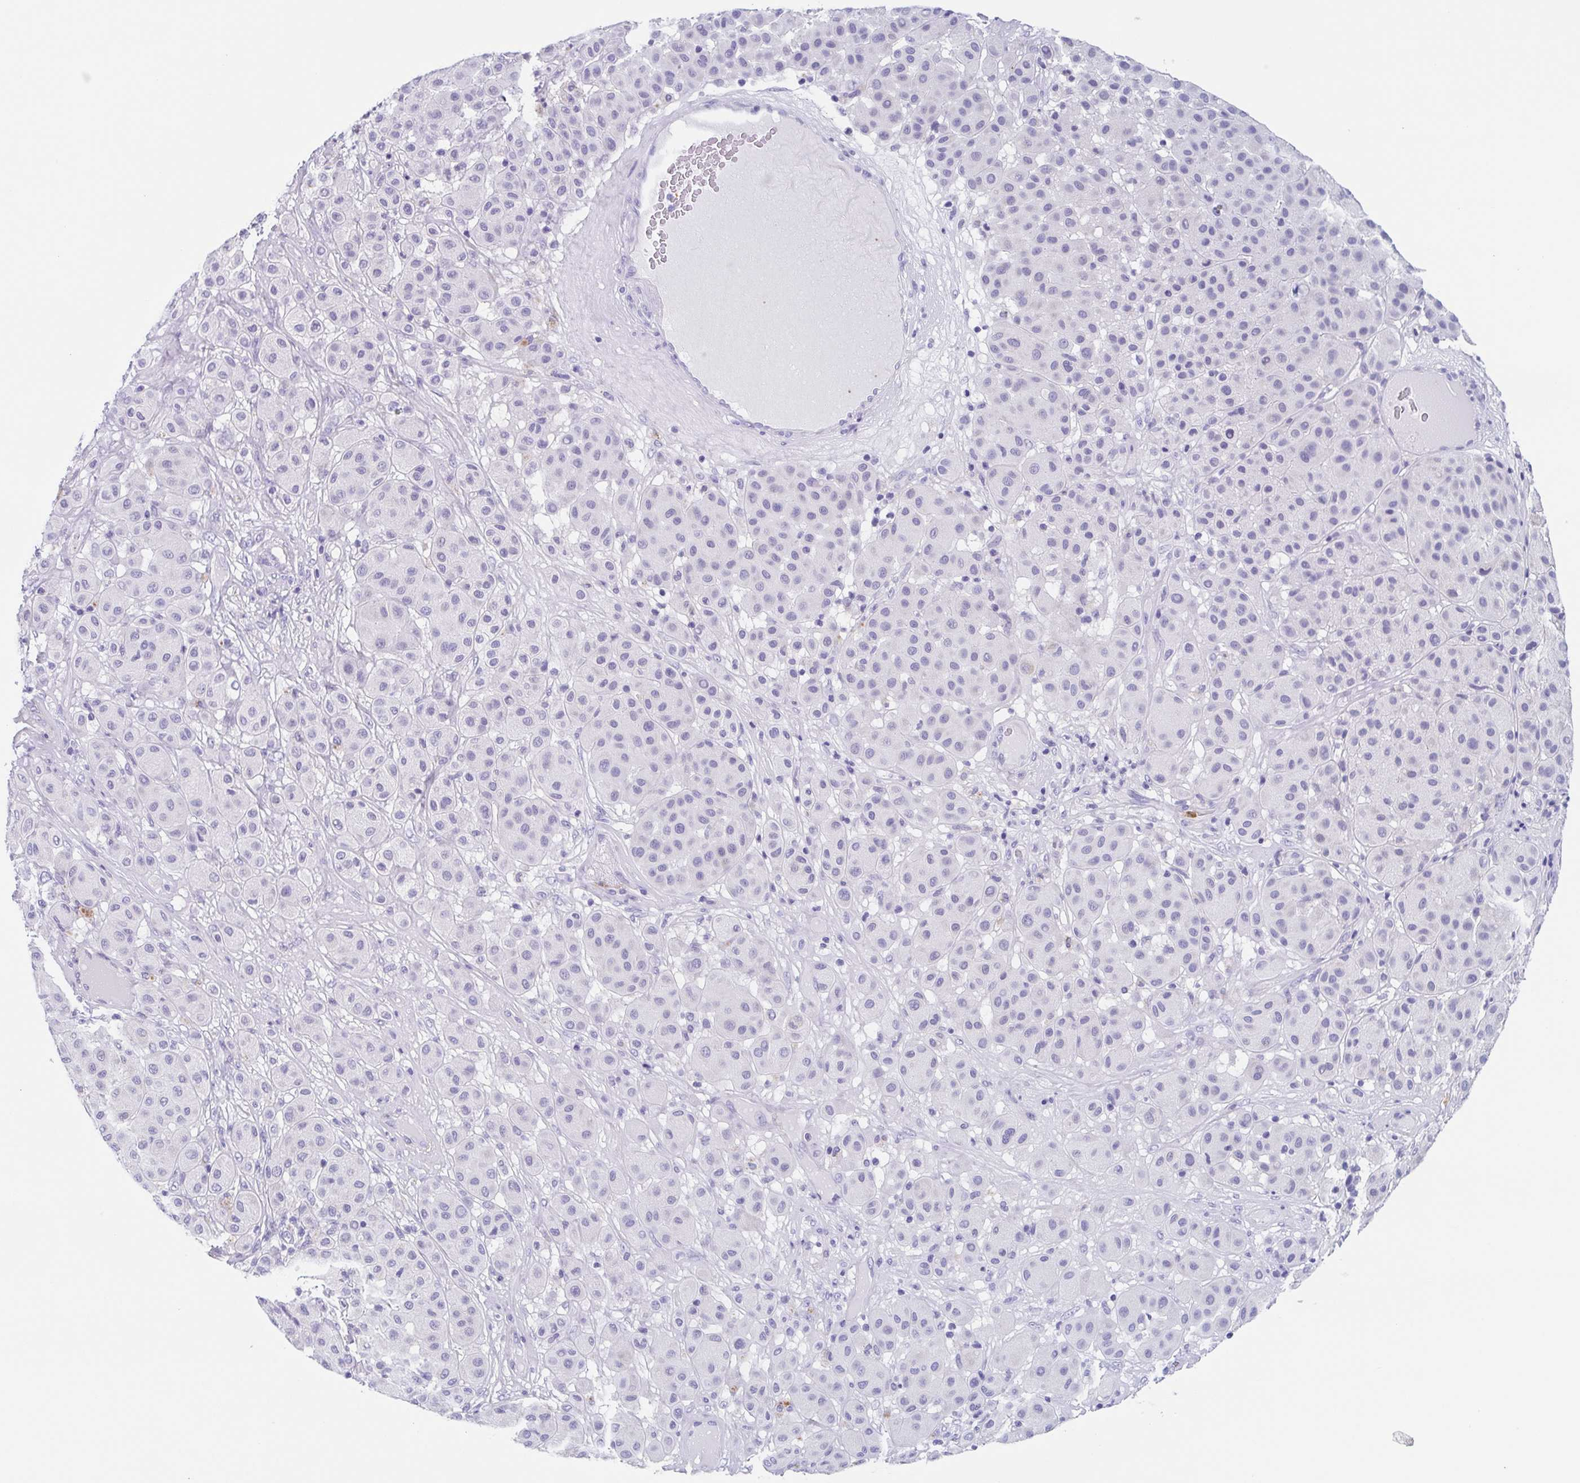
{"staining": {"intensity": "negative", "quantity": "none", "location": "none"}, "tissue": "melanoma", "cell_type": "Tumor cells", "image_type": "cancer", "snomed": [{"axis": "morphology", "description": "Malignant melanoma, Metastatic site"}, {"axis": "topography", "description": "Smooth muscle"}], "caption": "Melanoma stained for a protein using IHC exhibits no expression tumor cells.", "gene": "LYRM2", "patient": {"sex": "male", "age": 41}}